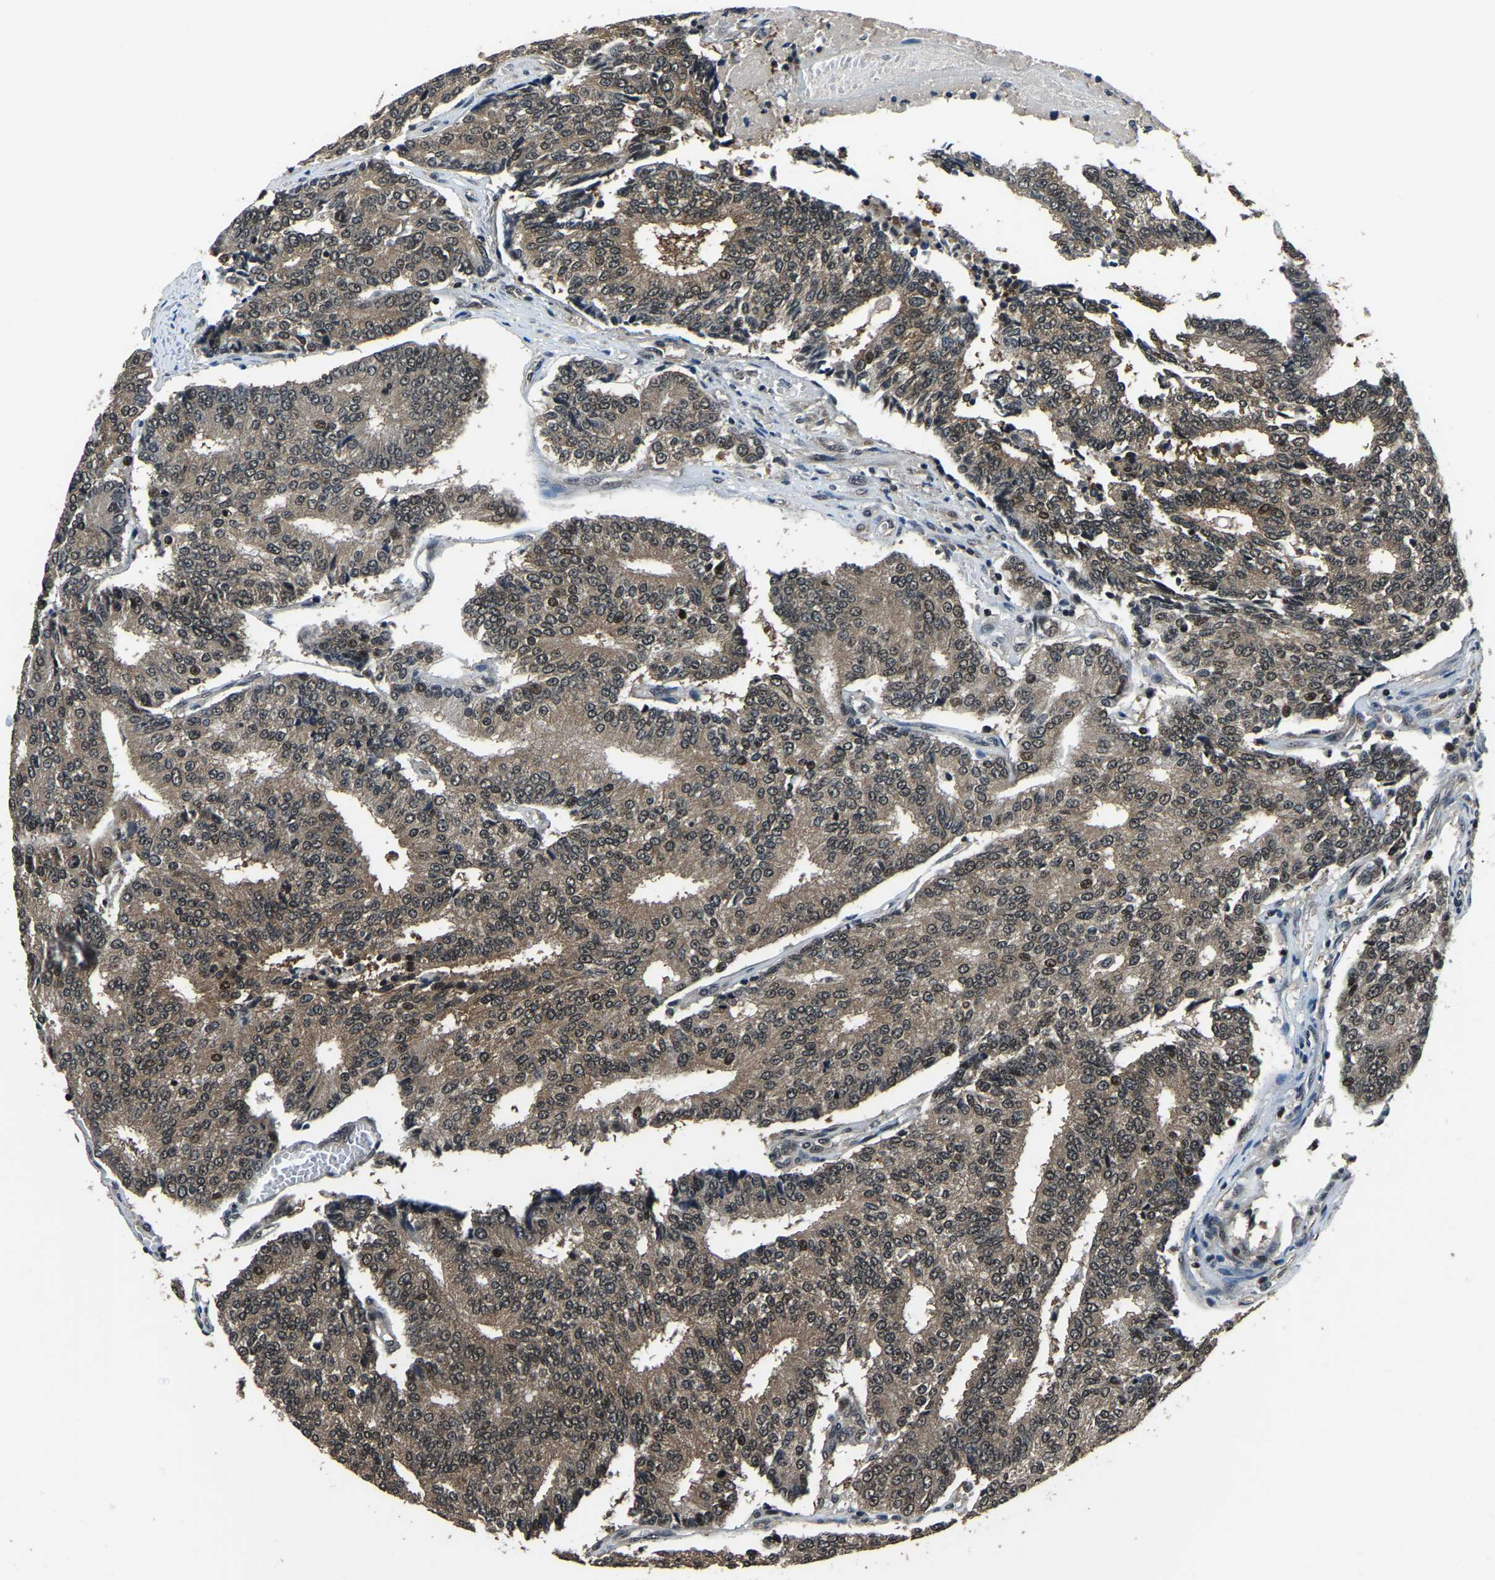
{"staining": {"intensity": "weak", "quantity": ">75%", "location": "cytoplasmic/membranous,nuclear"}, "tissue": "prostate cancer", "cell_type": "Tumor cells", "image_type": "cancer", "snomed": [{"axis": "morphology", "description": "Adenocarcinoma, High grade"}, {"axis": "topography", "description": "Prostate"}], "caption": "The immunohistochemical stain shows weak cytoplasmic/membranous and nuclear positivity in tumor cells of adenocarcinoma (high-grade) (prostate) tissue.", "gene": "ANKIB1", "patient": {"sex": "male", "age": 55}}